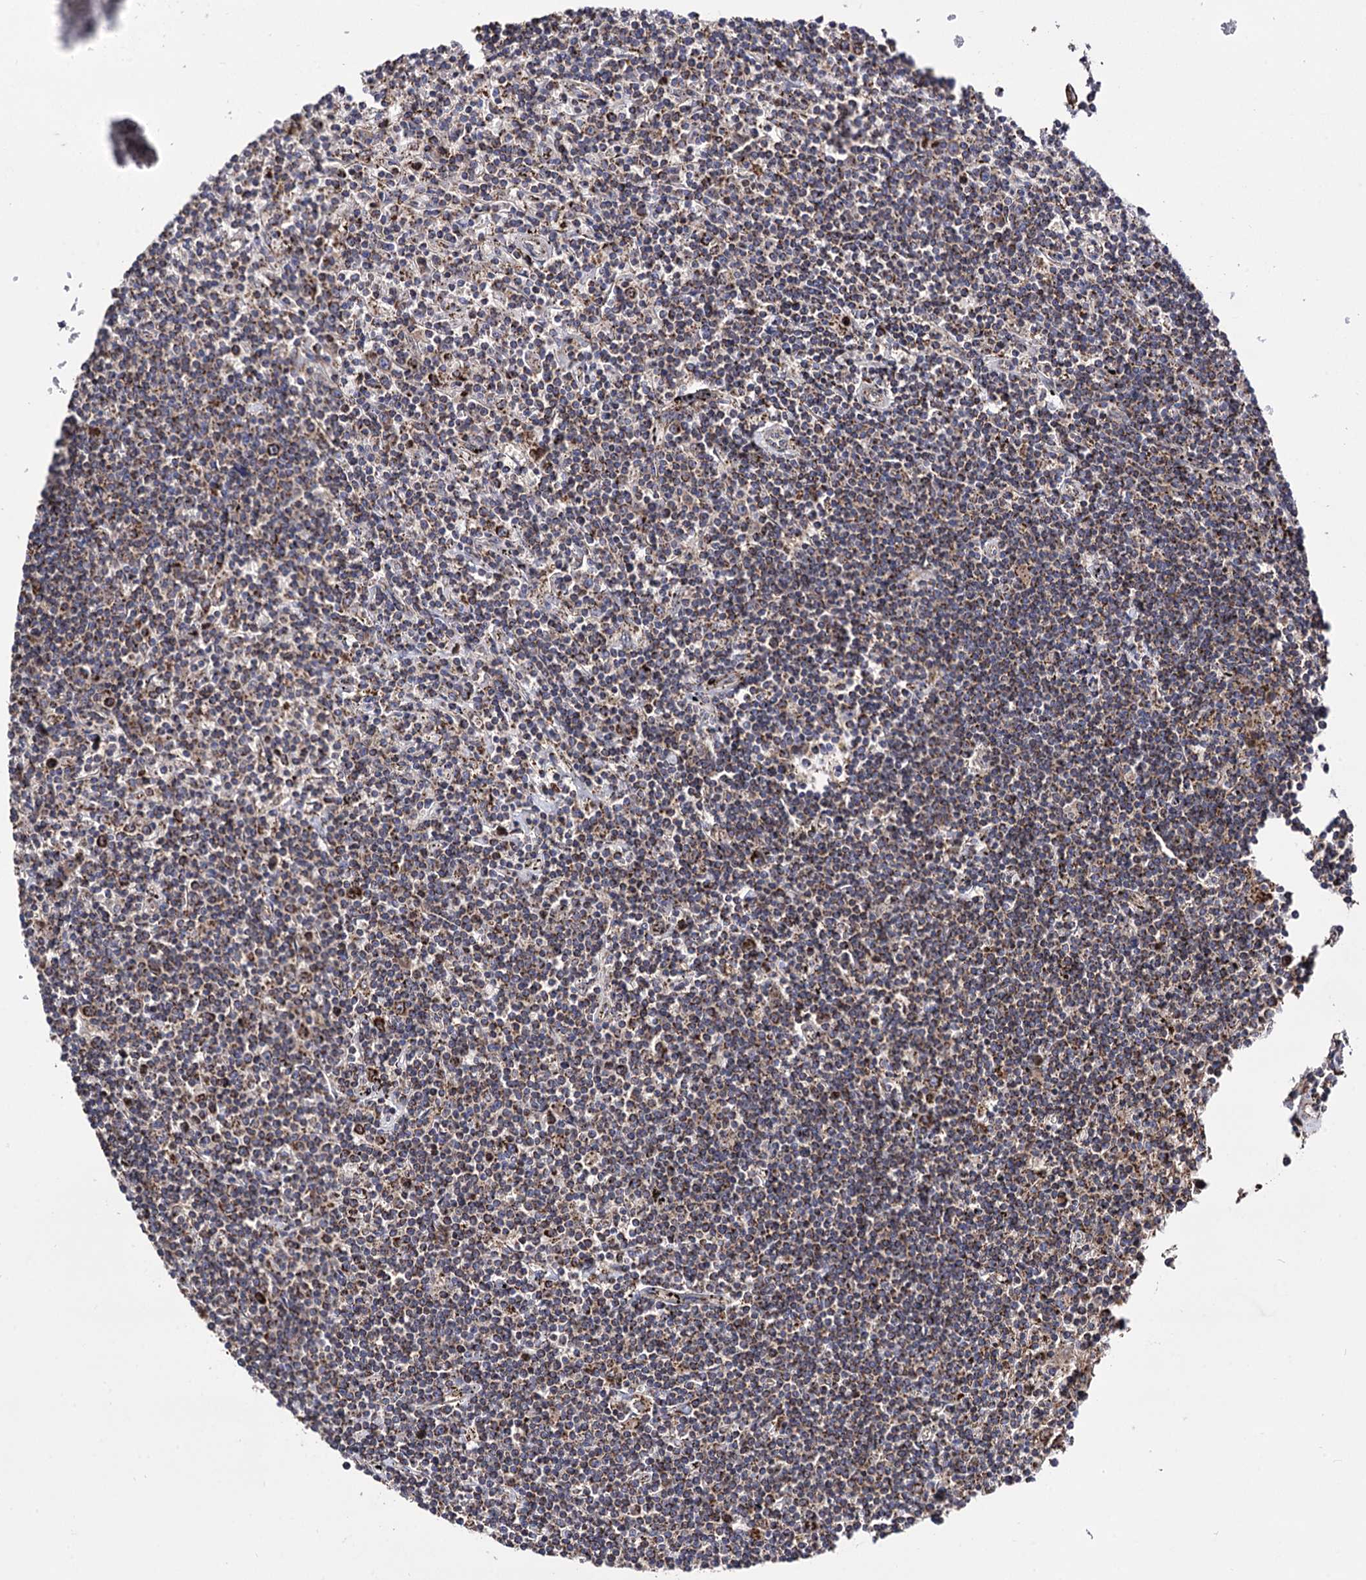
{"staining": {"intensity": "weak", "quantity": ">75%", "location": "cytoplasmic/membranous"}, "tissue": "lymphoma", "cell_type": "Tumor cells", "image_type": "cancer", "snomed": [{"axis": "morphology", "description": "Malignant lymphoma, non-Hodgkin's type, Low grade"}, {"axis": "topography", "description": "Spleen"}], "caption": "Brown immunohistochemical staining in malignant lymphoma, non-Hodgkin's type (low-grade) displays weak cytoplasmic/membranous expression in about >75% of tumor cells. (IHC, brightfield microscopy, high magnification).", "gene": "IQCH", "patient": {"sex": "male", "age": 76}}